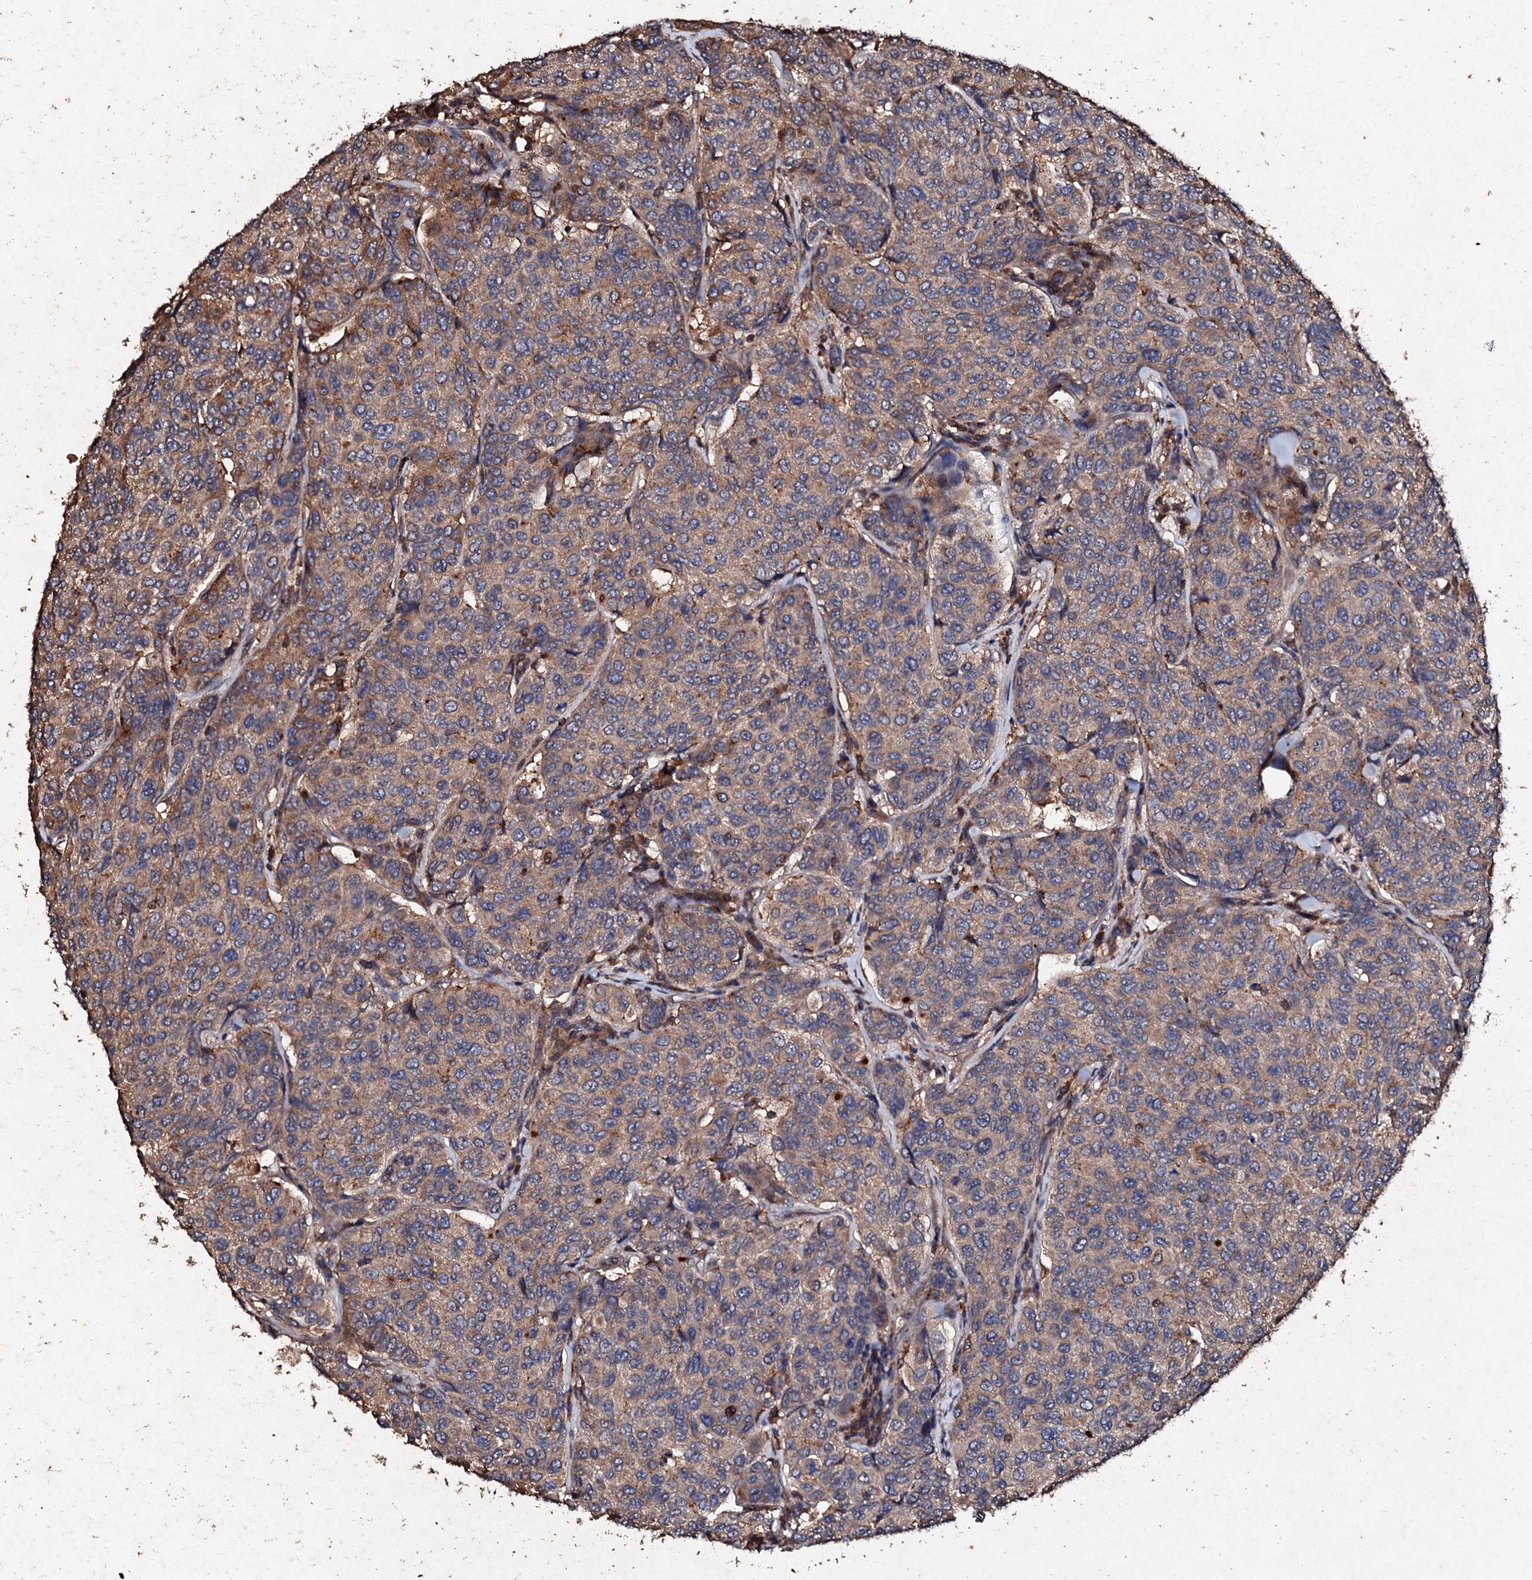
{"staining": {"intensity": "moderate", "quantity": "25%-75%", "location": "cytoplasmic/membranous"}, "tissue": "breast cancer", "cell_type": "Tumor cells", "image_type": "cancer", "snomed": [{"axis": "morphology", "description": "Duct carcinoma"}, {"axis": "topography", "description": "Breast"}], "caption": "Breast cancer (invasive ductal carcinoma) was stained to show a protein in brown. There is medium levels of moderate cytoplasmic/membranous expression in approximately 25%-75% of tumor cells. (IHC, brightfield microscopy, high magnification).", "gene": "KERA", "patient": {"sex": "female", "age": 55}}